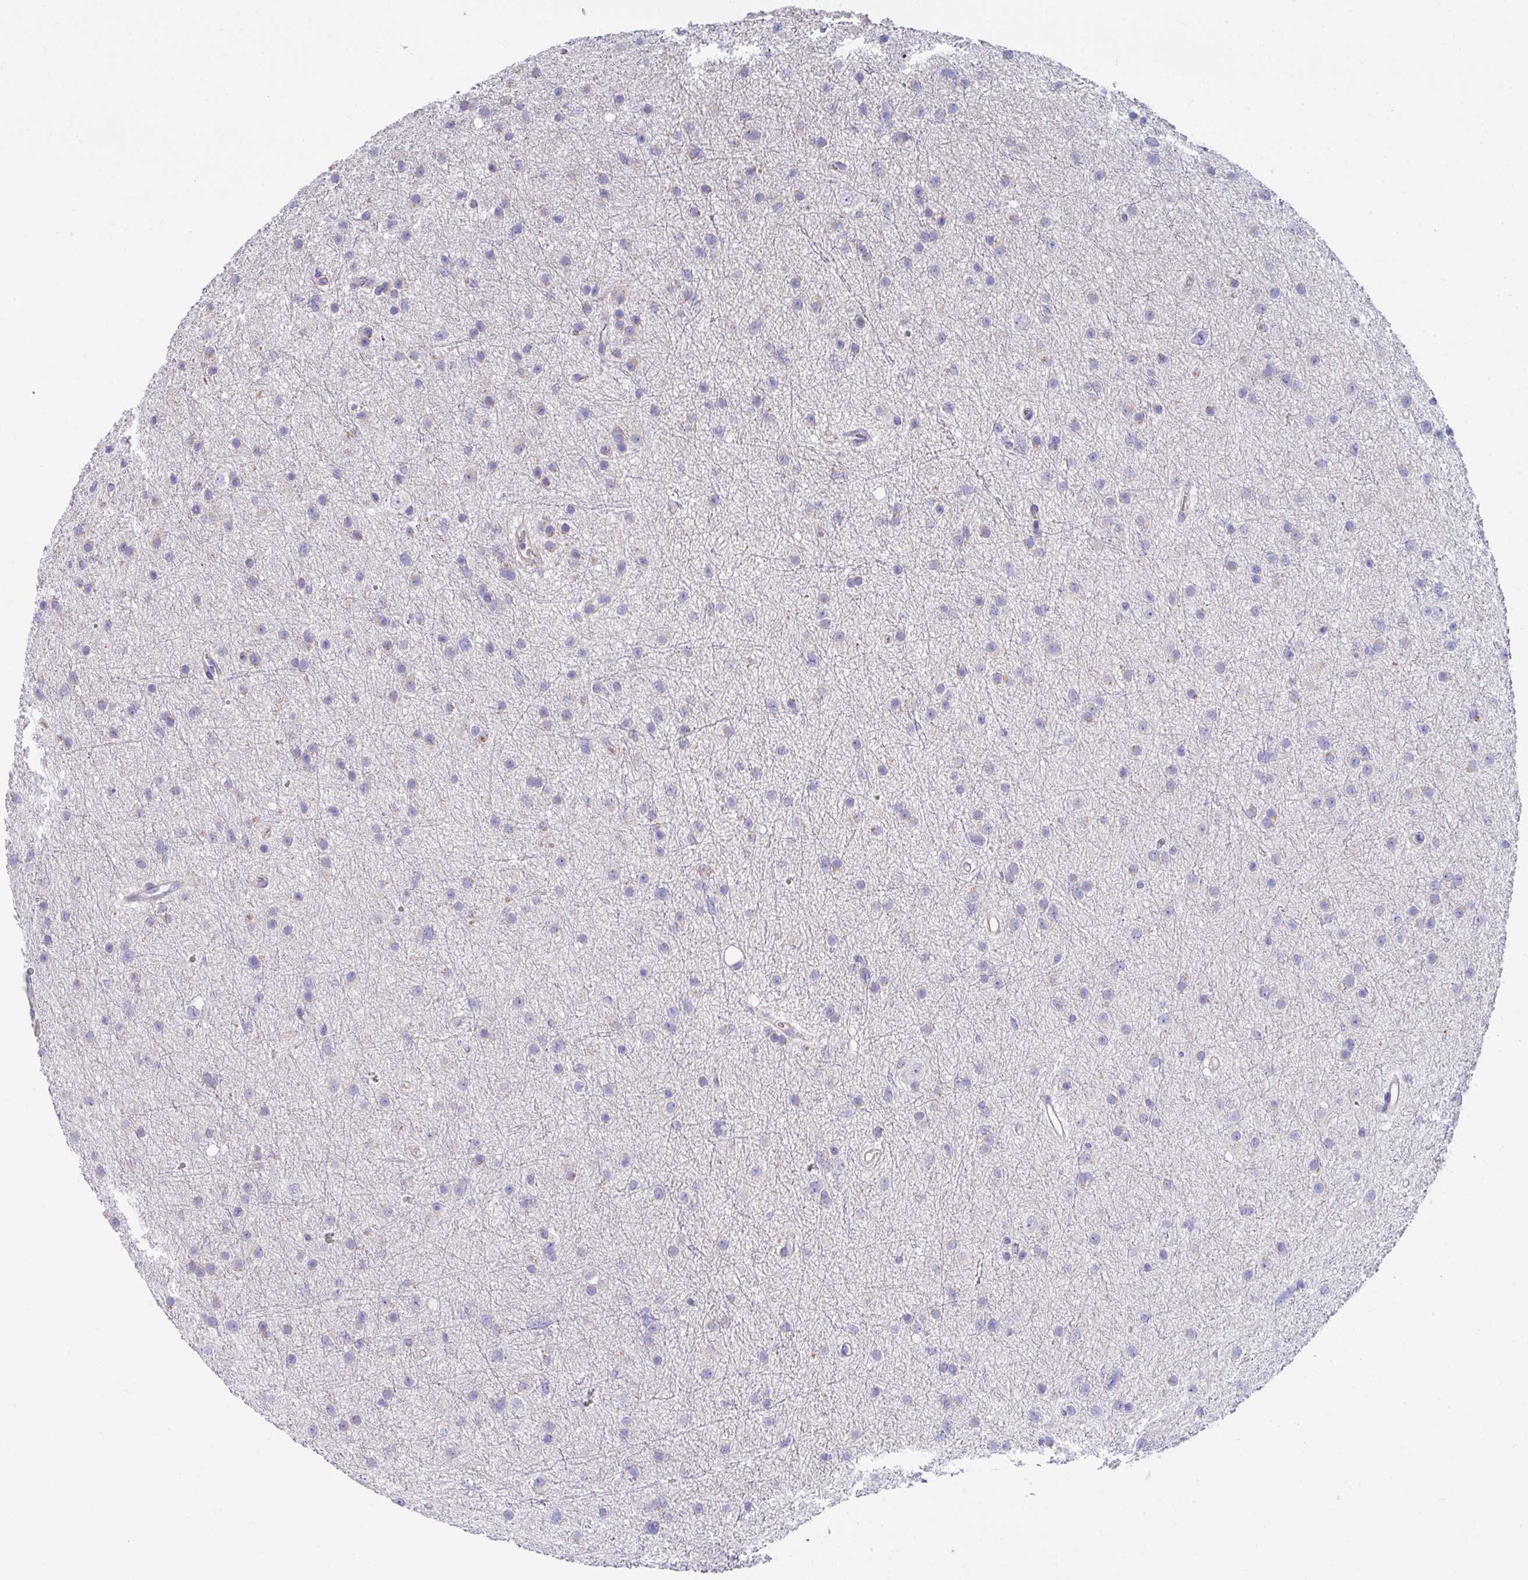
{"staining": {"intensity": "negative", "quantity": "none", "location": "none"}, "tissue": "glioma", "cell_type": "Tumor cells", "image_type": "cancer", "snomed": [{"axis": "morphology", "description": "Glioma, malignant, Low grade"}, {"axis": "topography", "description": "Cerebral cortex"}], "caption": "An image of human glioma is negative for staining in tumor cells.", "gene": "CLDN1", "patient": {"sex": "female", "age": 39}}